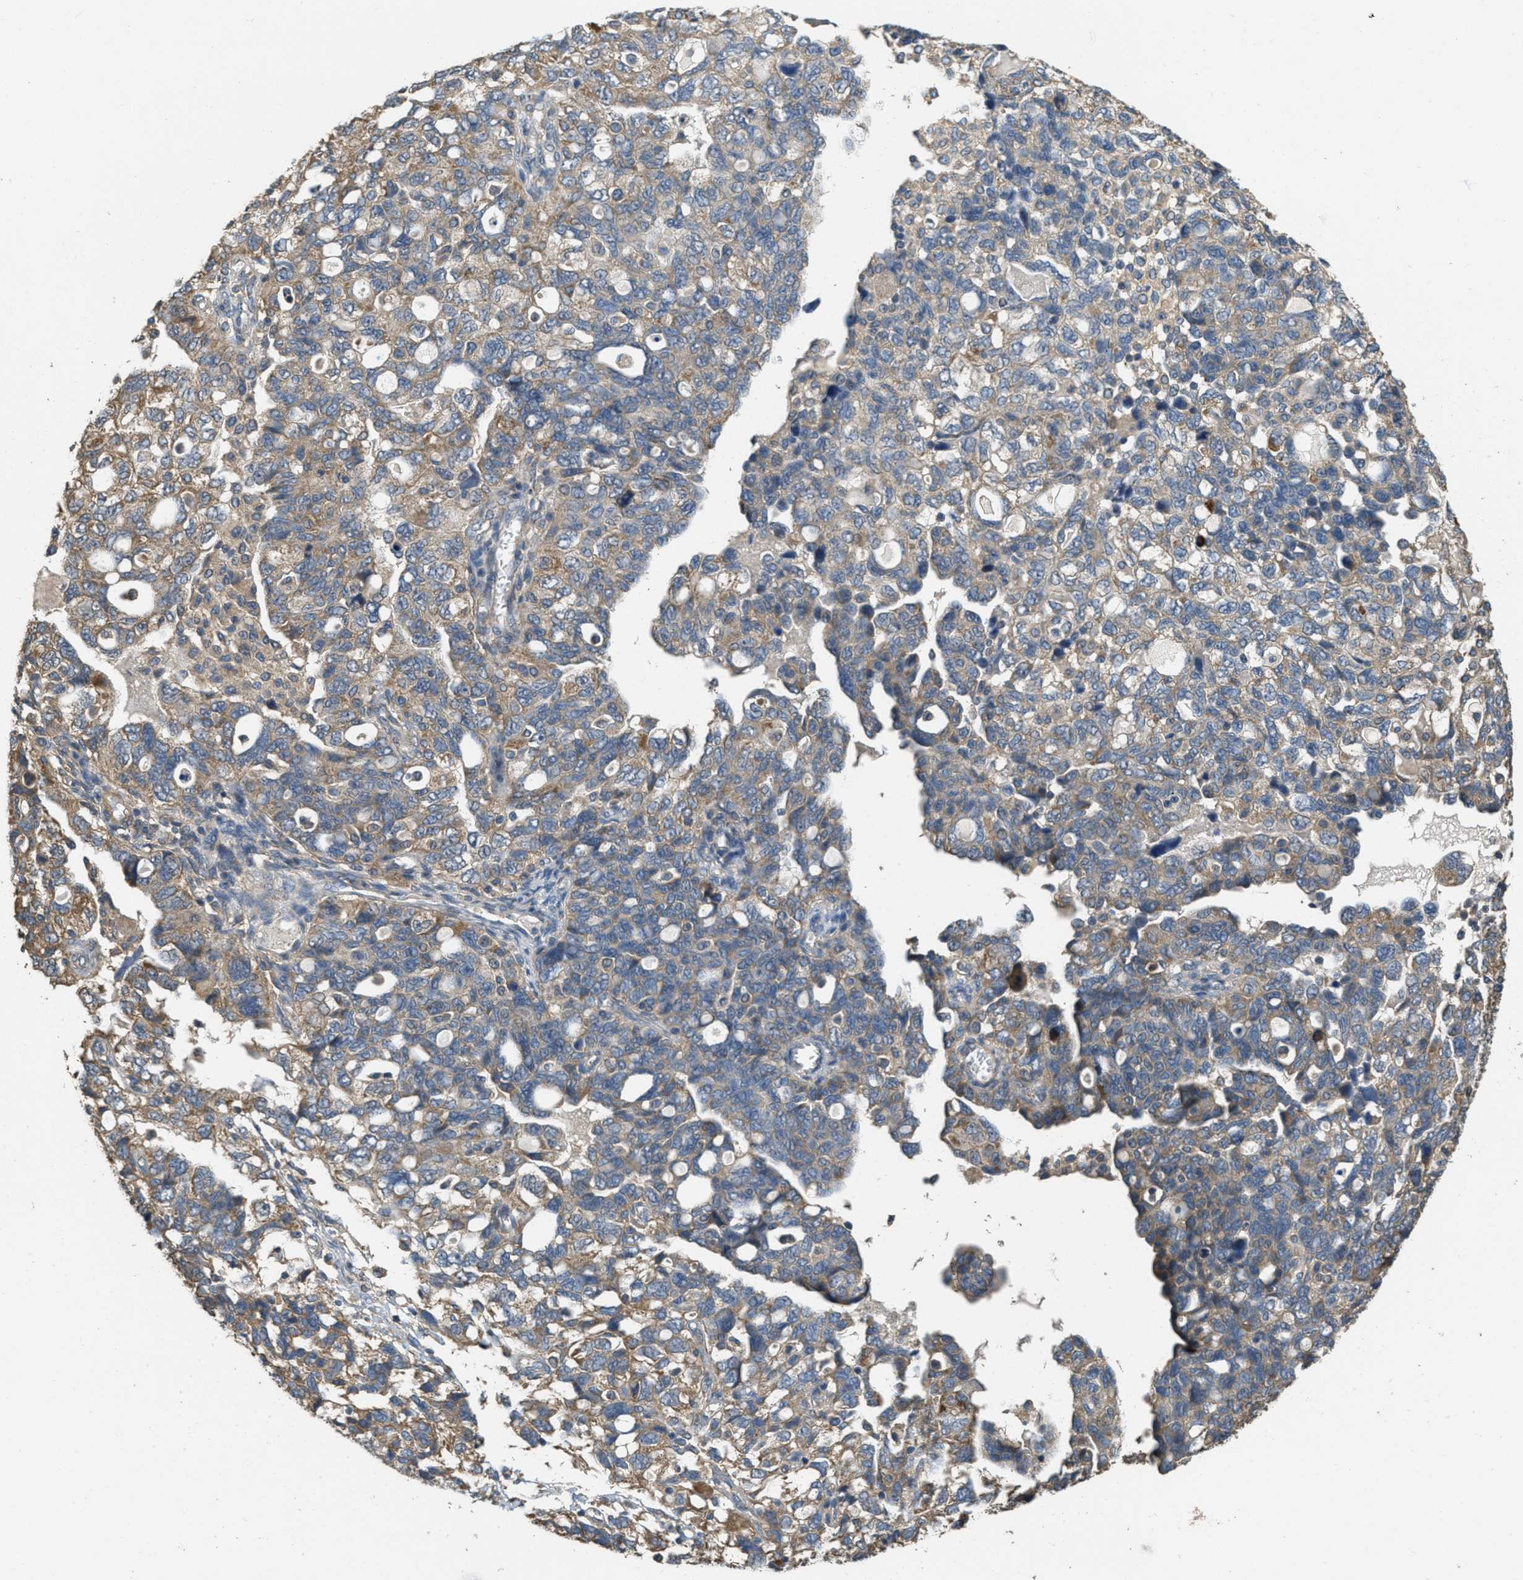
{"staining": {"intensity": "moderate", "quantity": ">75%", "location": "cytoplasmic/membranous"}, "tissue": "ovarian cancer", "cell_type": "Tumor cells", "image_type": "cancer", "snomed": [{"axis": "morphology", "description": "Carcinoma, NOS"}, {"axis": "morphology", "description": "Cystadenocarcinoma, serous, NOS"}, {"axis": "topography", "description": "Ovary"}], "caption": "There is medium levels of moderate cytoplasmic/membranous positivity in tumor cells of carcinoma (ovarian), as demonstrated by immunohistochemical staining (brown color).", "gene": "THBS2", "patient": {"sex": "female", "age": 69}}